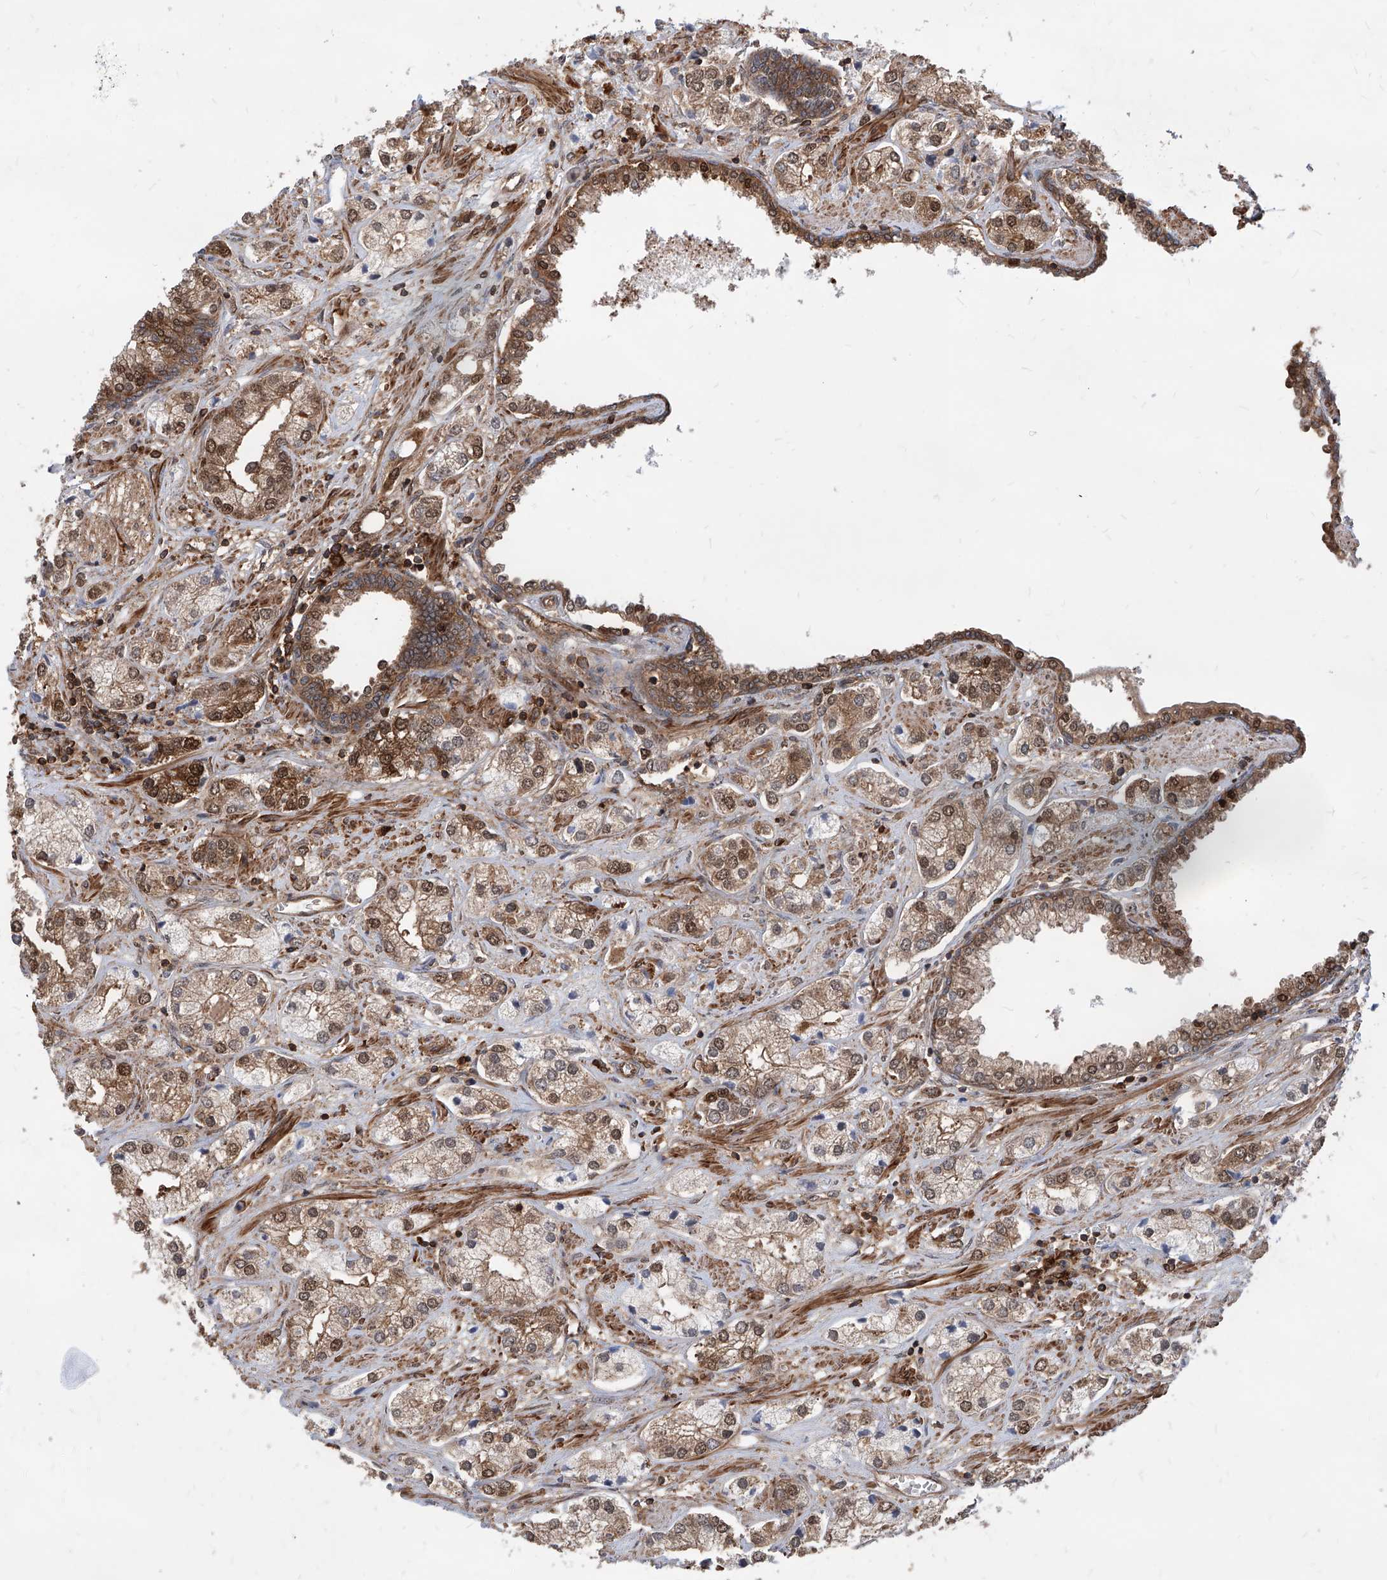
{"staining": {"intensity": "moderate", "quantity": "25%-75%", "location": "cytoplasmic/membranous,nuclear"}, "tissue": "prostate cancer", "cell_type": "Tumor cells", "image_type": "cancer", "snomed": [{"axis": "morphology", "description": "Adenocarcinoma, High grade"}, {"axis": "topography", "description": "Prostate"}], "caption": "Brown immunohistochemical staining in human high-grade adenocarcinoma (prostate) displays moderate cytoplasmic/membranous and nuclear expression in approximately 25%-75% of tumor cells.", "gene": "MAGED2", "patient": {"sex": "male", "age": 66}}